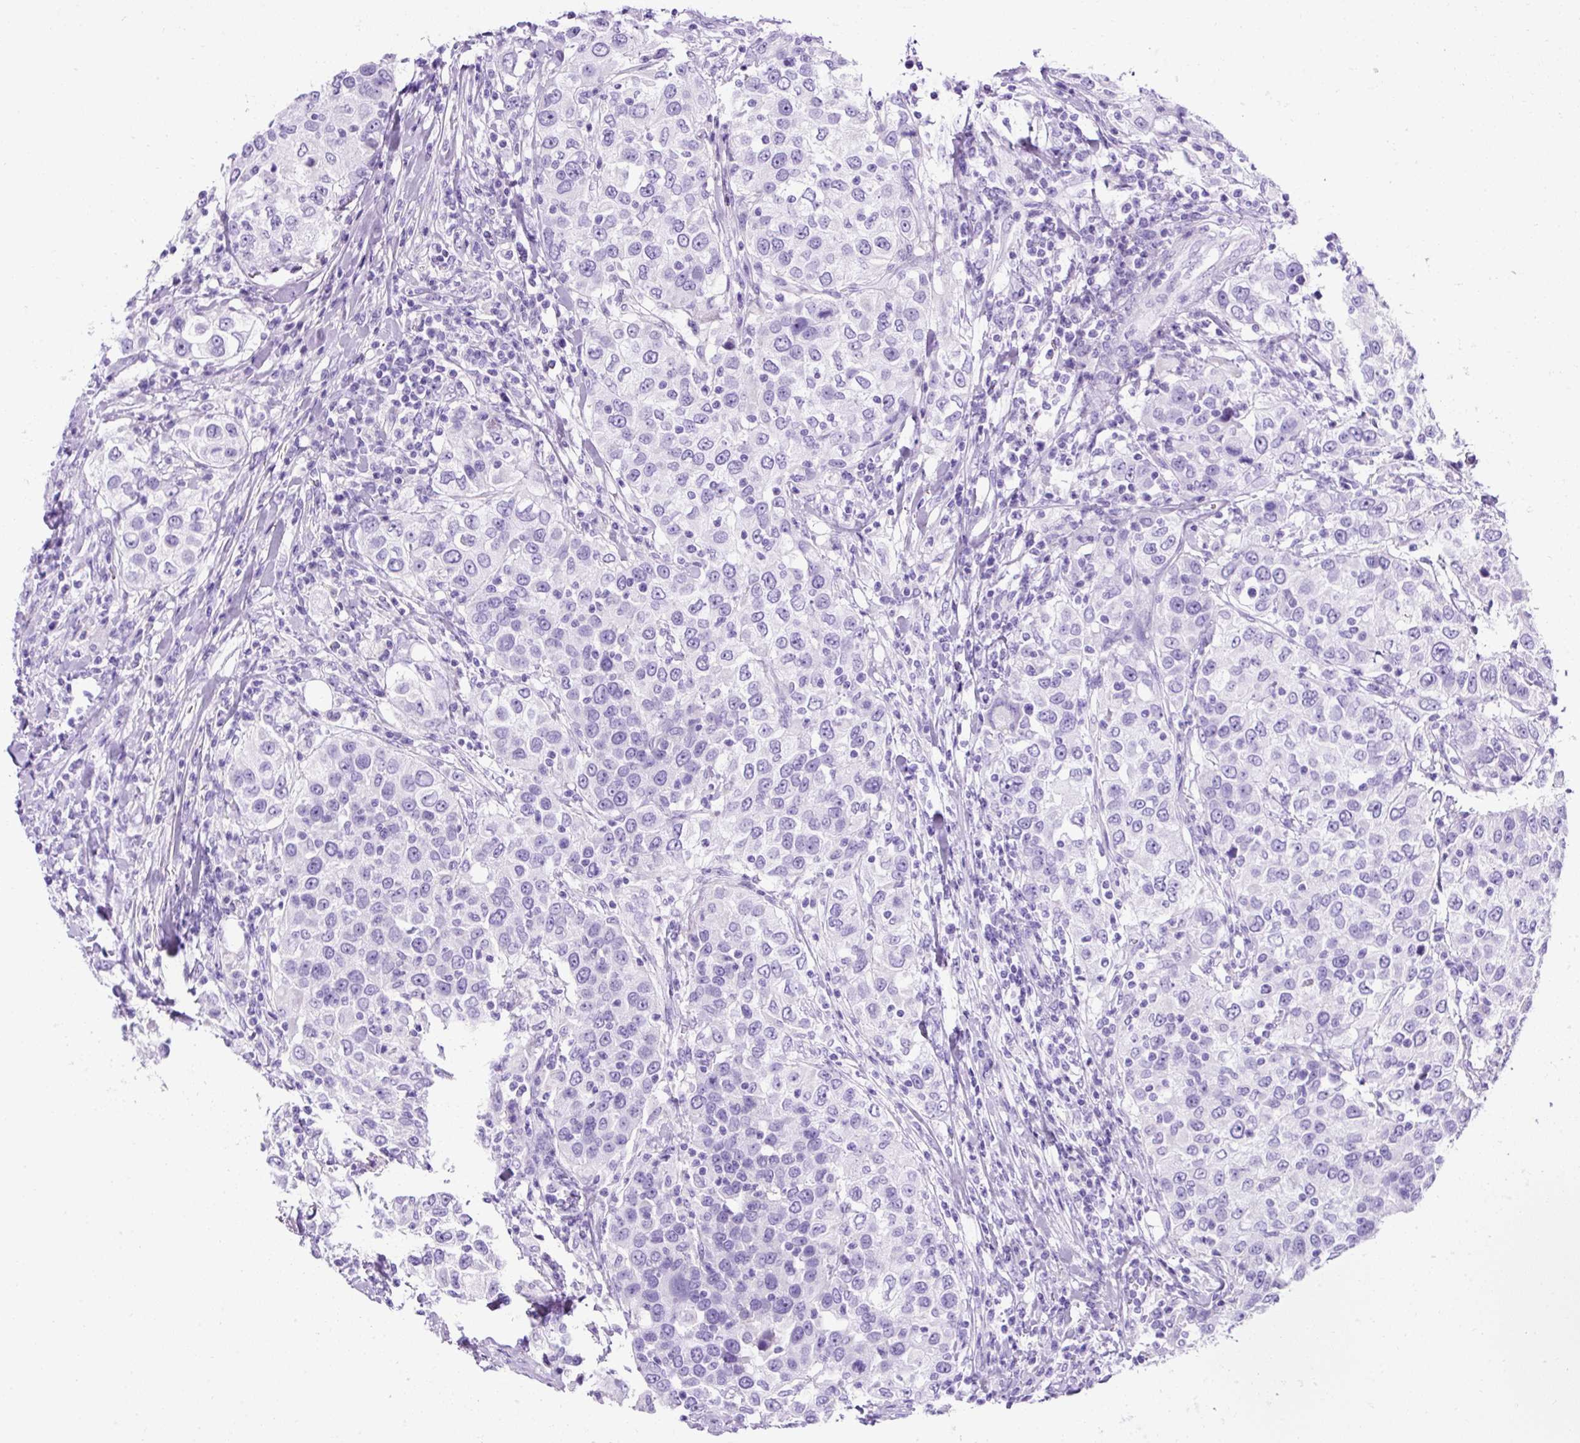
{"staining": {"intensity": "negative", "quantity": "none", "location": "none"}, "tissue": "urothelial cancer", "cell_type": "Tumor cells", "image_type": "cancer", "snomed": [{"axis": "morphology", "description": "Urothelial carcinoma, High grade"}, {"axis": "topography", "description": "Urinary bladder"}], "caption": "Immunohistochemical staining of human urothelial cancer reveals no significant positivity in tumor cells.", "gene": "KRT12", "patient": {"sex": "female", "age": 80}}